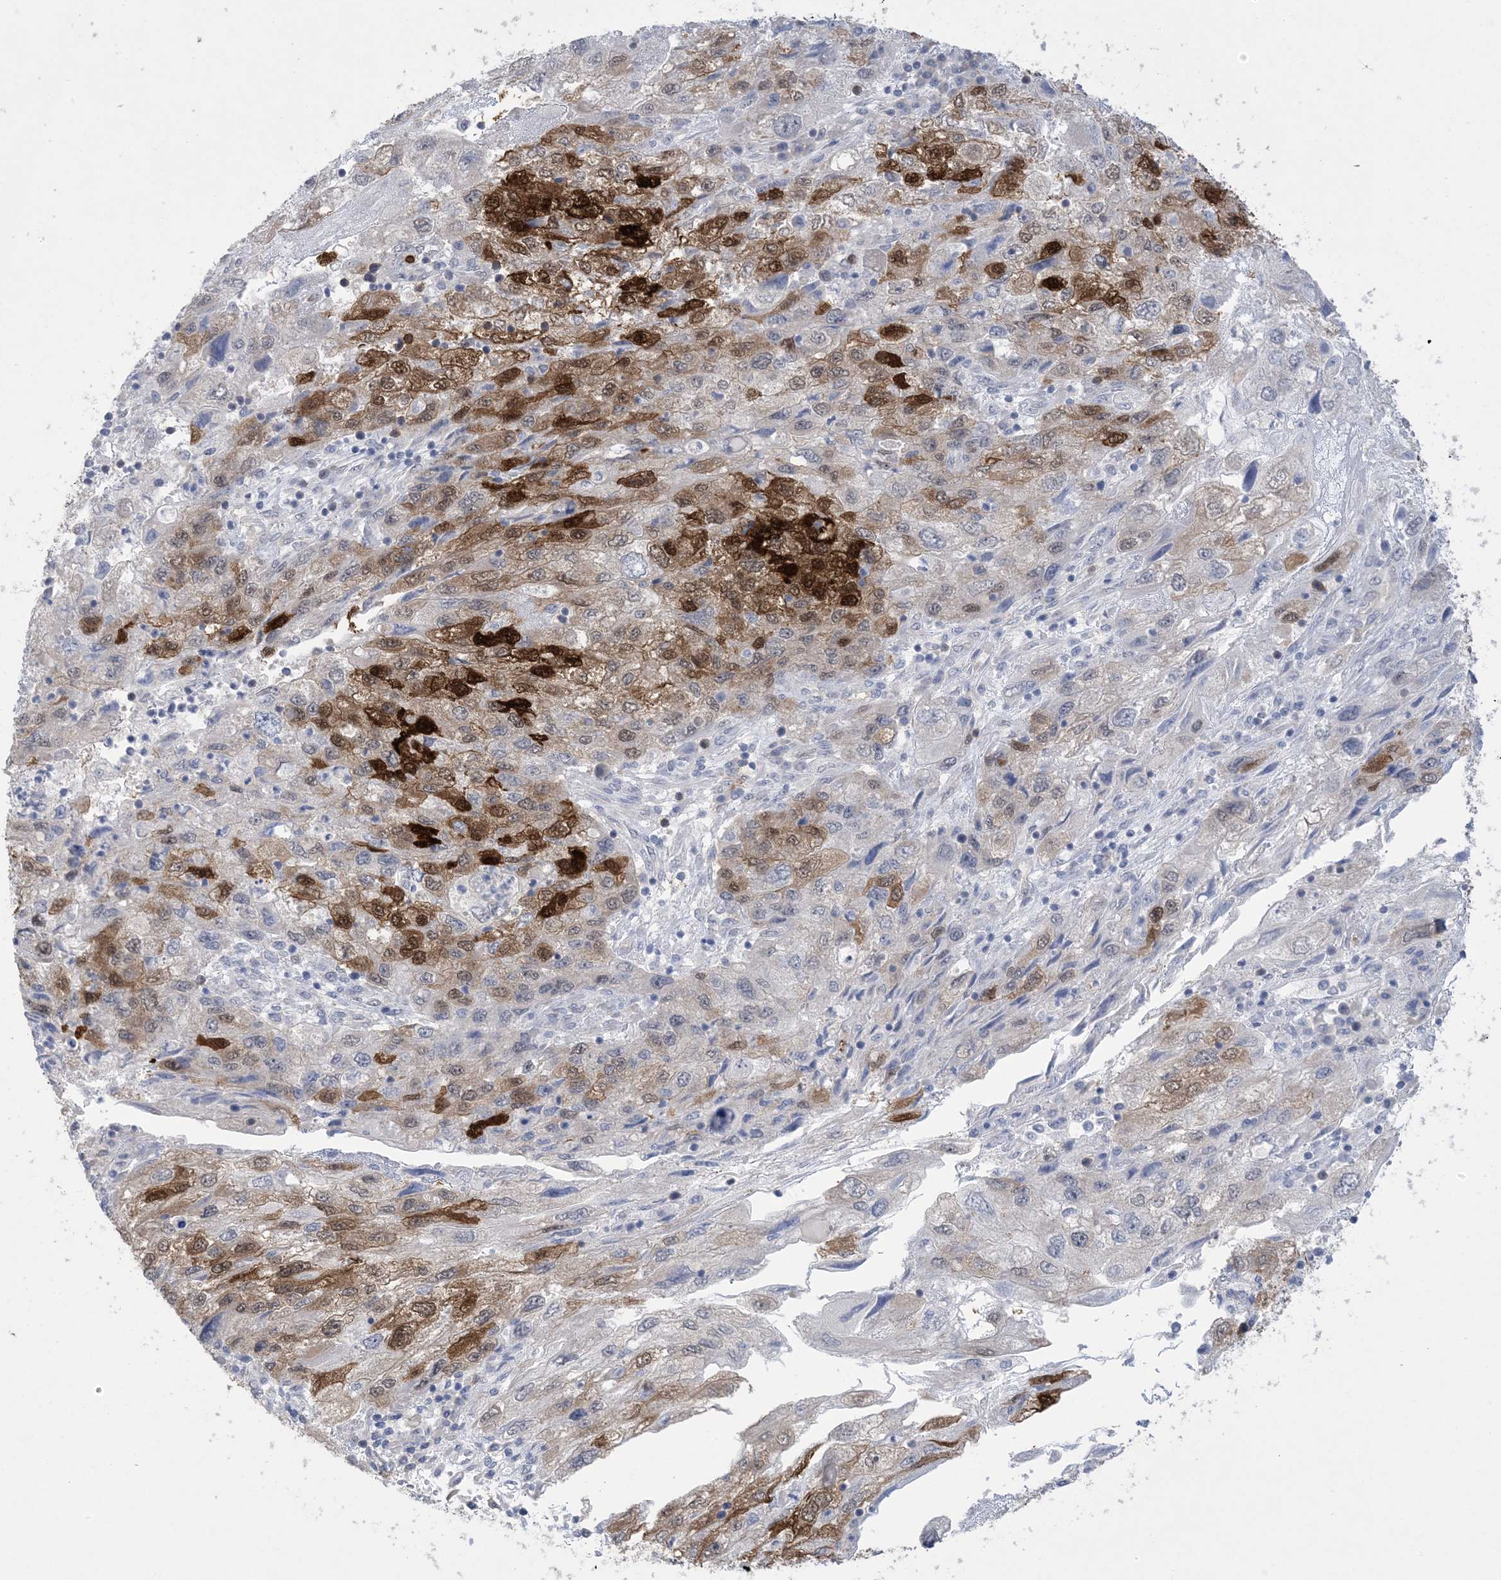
{"staining": {"intensity": "strong", "quantity": "25%-75%", "location": "cytoplasmic/membranous,nuclear"}, "tissue": "endometrial cancer", "cell_type": "Tumor cells", "image_type": "cancer", "snomed": [{"axis": "morphology", "description": "Adenocarcinoma, NOS"}, {"axis": "topography", "description": "Endometrium"}], "caption": "This is an image of IHC staining of endometrial adenocarcinoma, which shows strong staining in the cytoplasmic/membranous and nuclear of tumor cells.", "gene": "HMGCS1", "patient": {"sex": "female", "age": 49}}